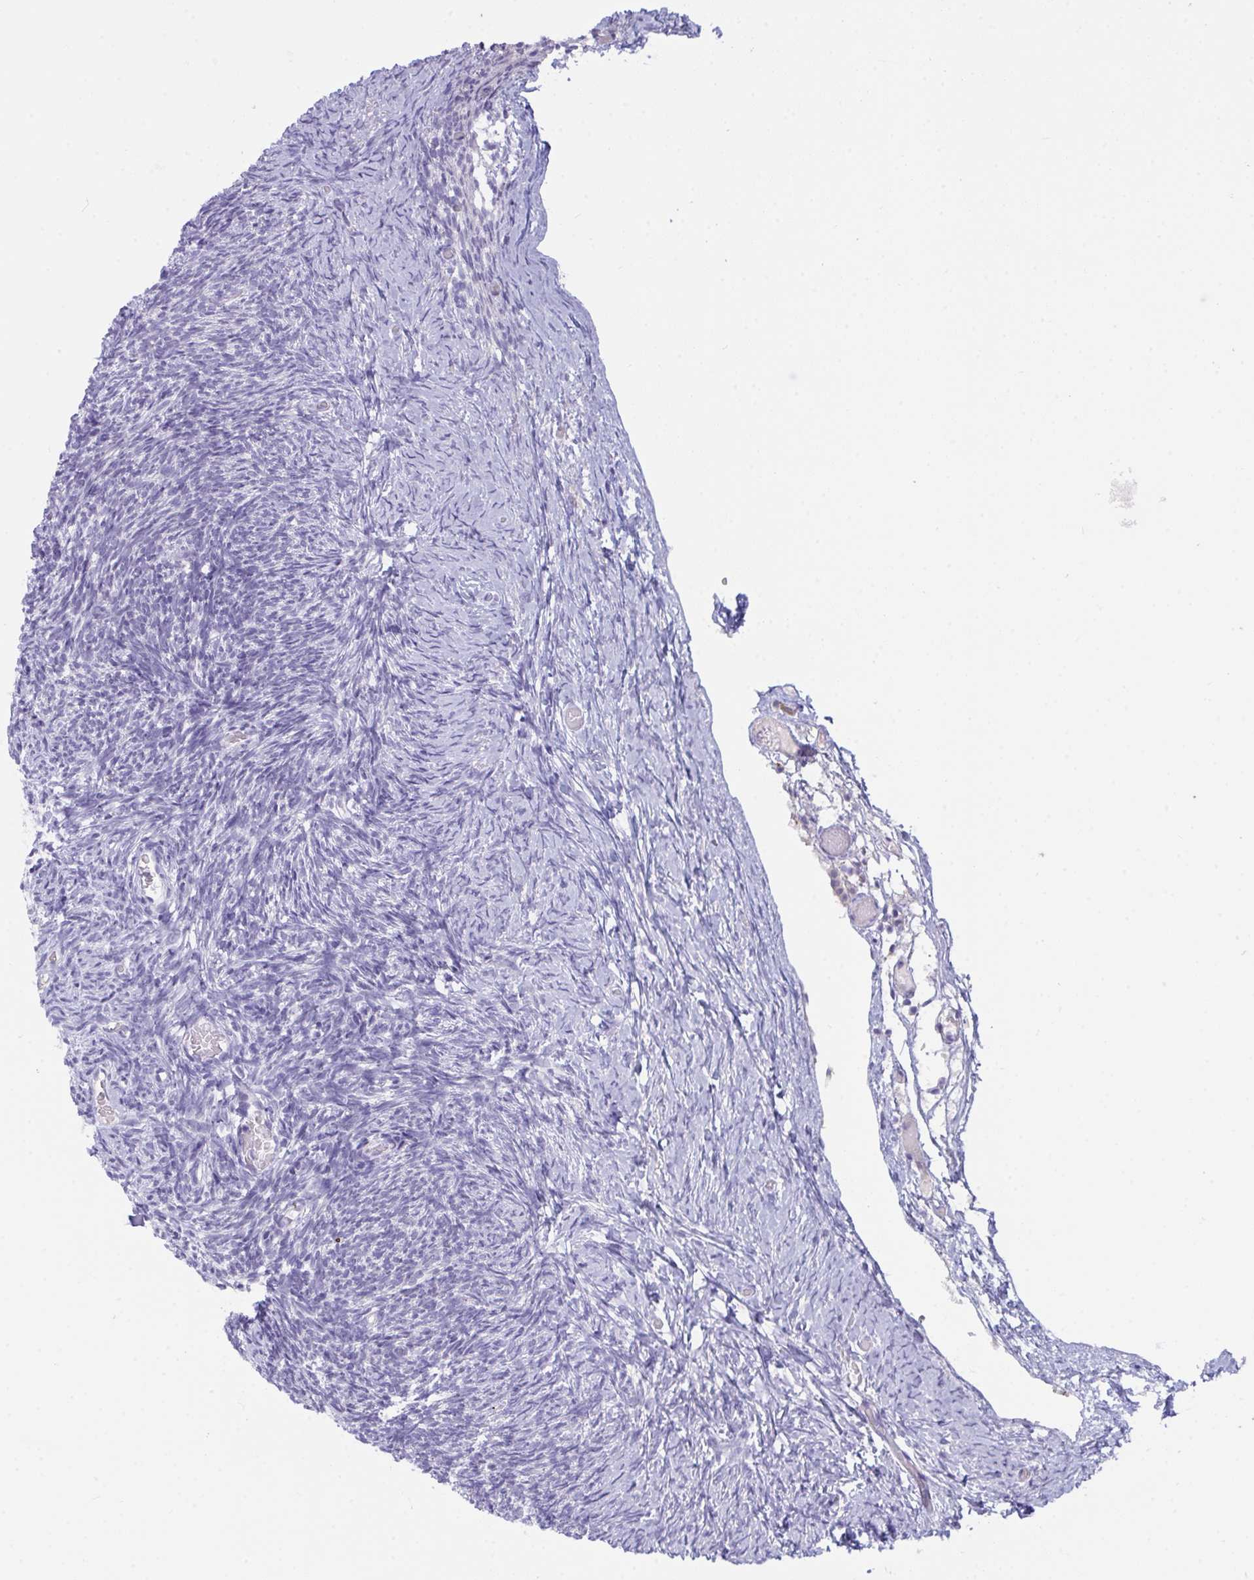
{"staining": {"intensity": "moderate", "quantity": "25%-75%", "location": "cytoplasmic/membranous"}, "tissue": "ovary", "cell_type": "Follicle cells", "image_type": "normal", "snomed": [{"axis": "morphology", "description": "Normal tissue, NOS"}, {"axis": "topography", "description": "Ovary"}], "caption": "A medium amount of moderate cytoplasmic/membranous staining is identified in approximately 25%-75% of follicle cells in unremarkable ovary.", "gene": "SEMA6B", "patient": {"sex": "female", "age": 39}}